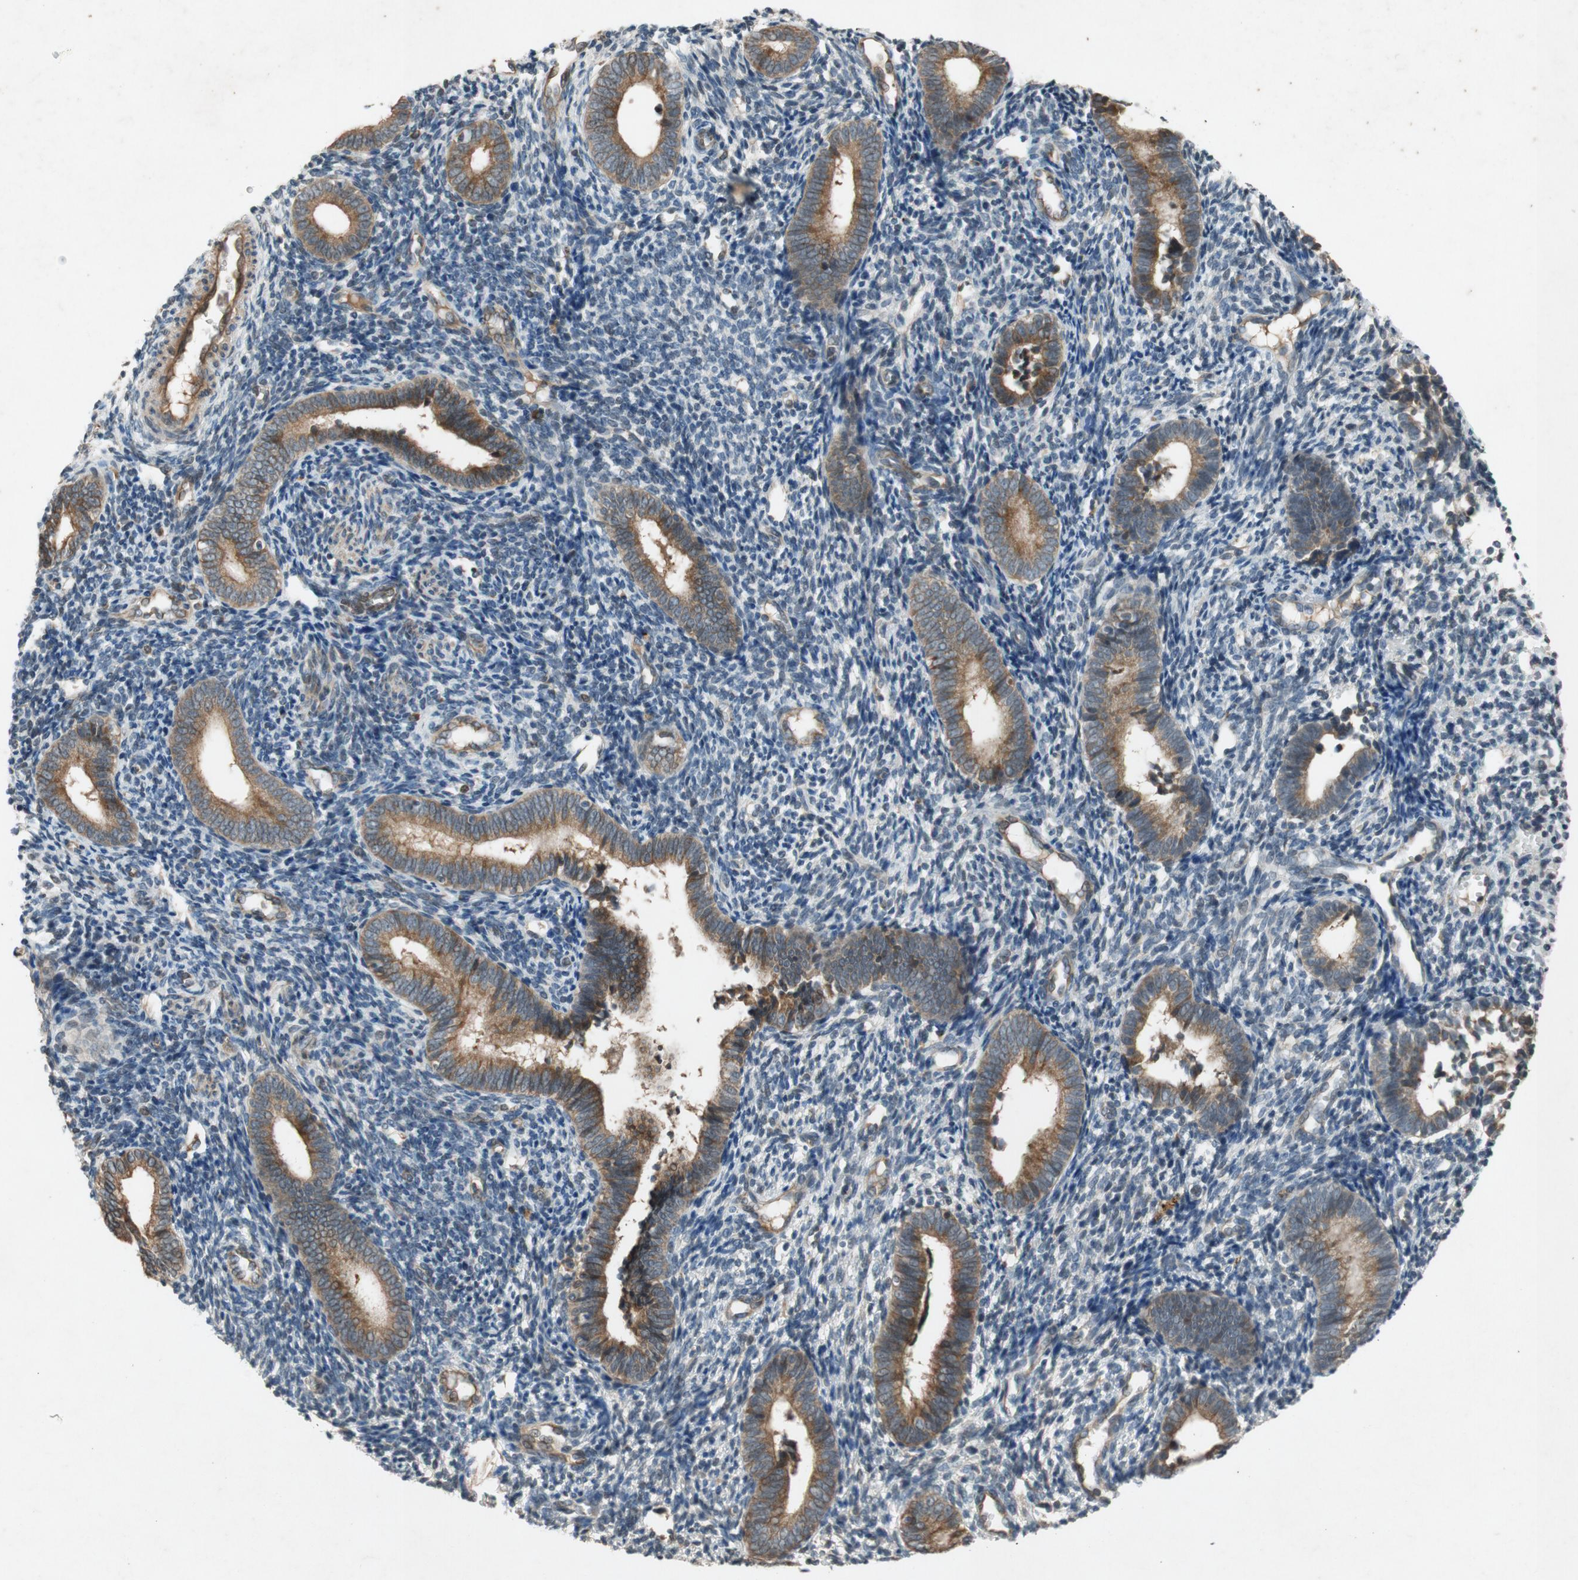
{"staining": {"intensity": "negative", "quantity": "none", "location": "none"}, "tissue": "endometrium", "cell_type": "Cells in endometrial stroma", "image_type": "normal", "snomed": [{"axis": "morphology", "description": "Normal tissue, NOS"}, {"axis": "topography", "description": "Uterus"}, {"axis": "topography", "description": "Endometrium"}], "caption": "This micrograph is of unremarkable endometrium stained with immunohistochemistry to label a protein in brown with the nuclei are counter-stained blue. There is no staining in cells in endometrial stroma.", "gene": "ATP2C1", "patient": {"sex": "female", "age": 33}}